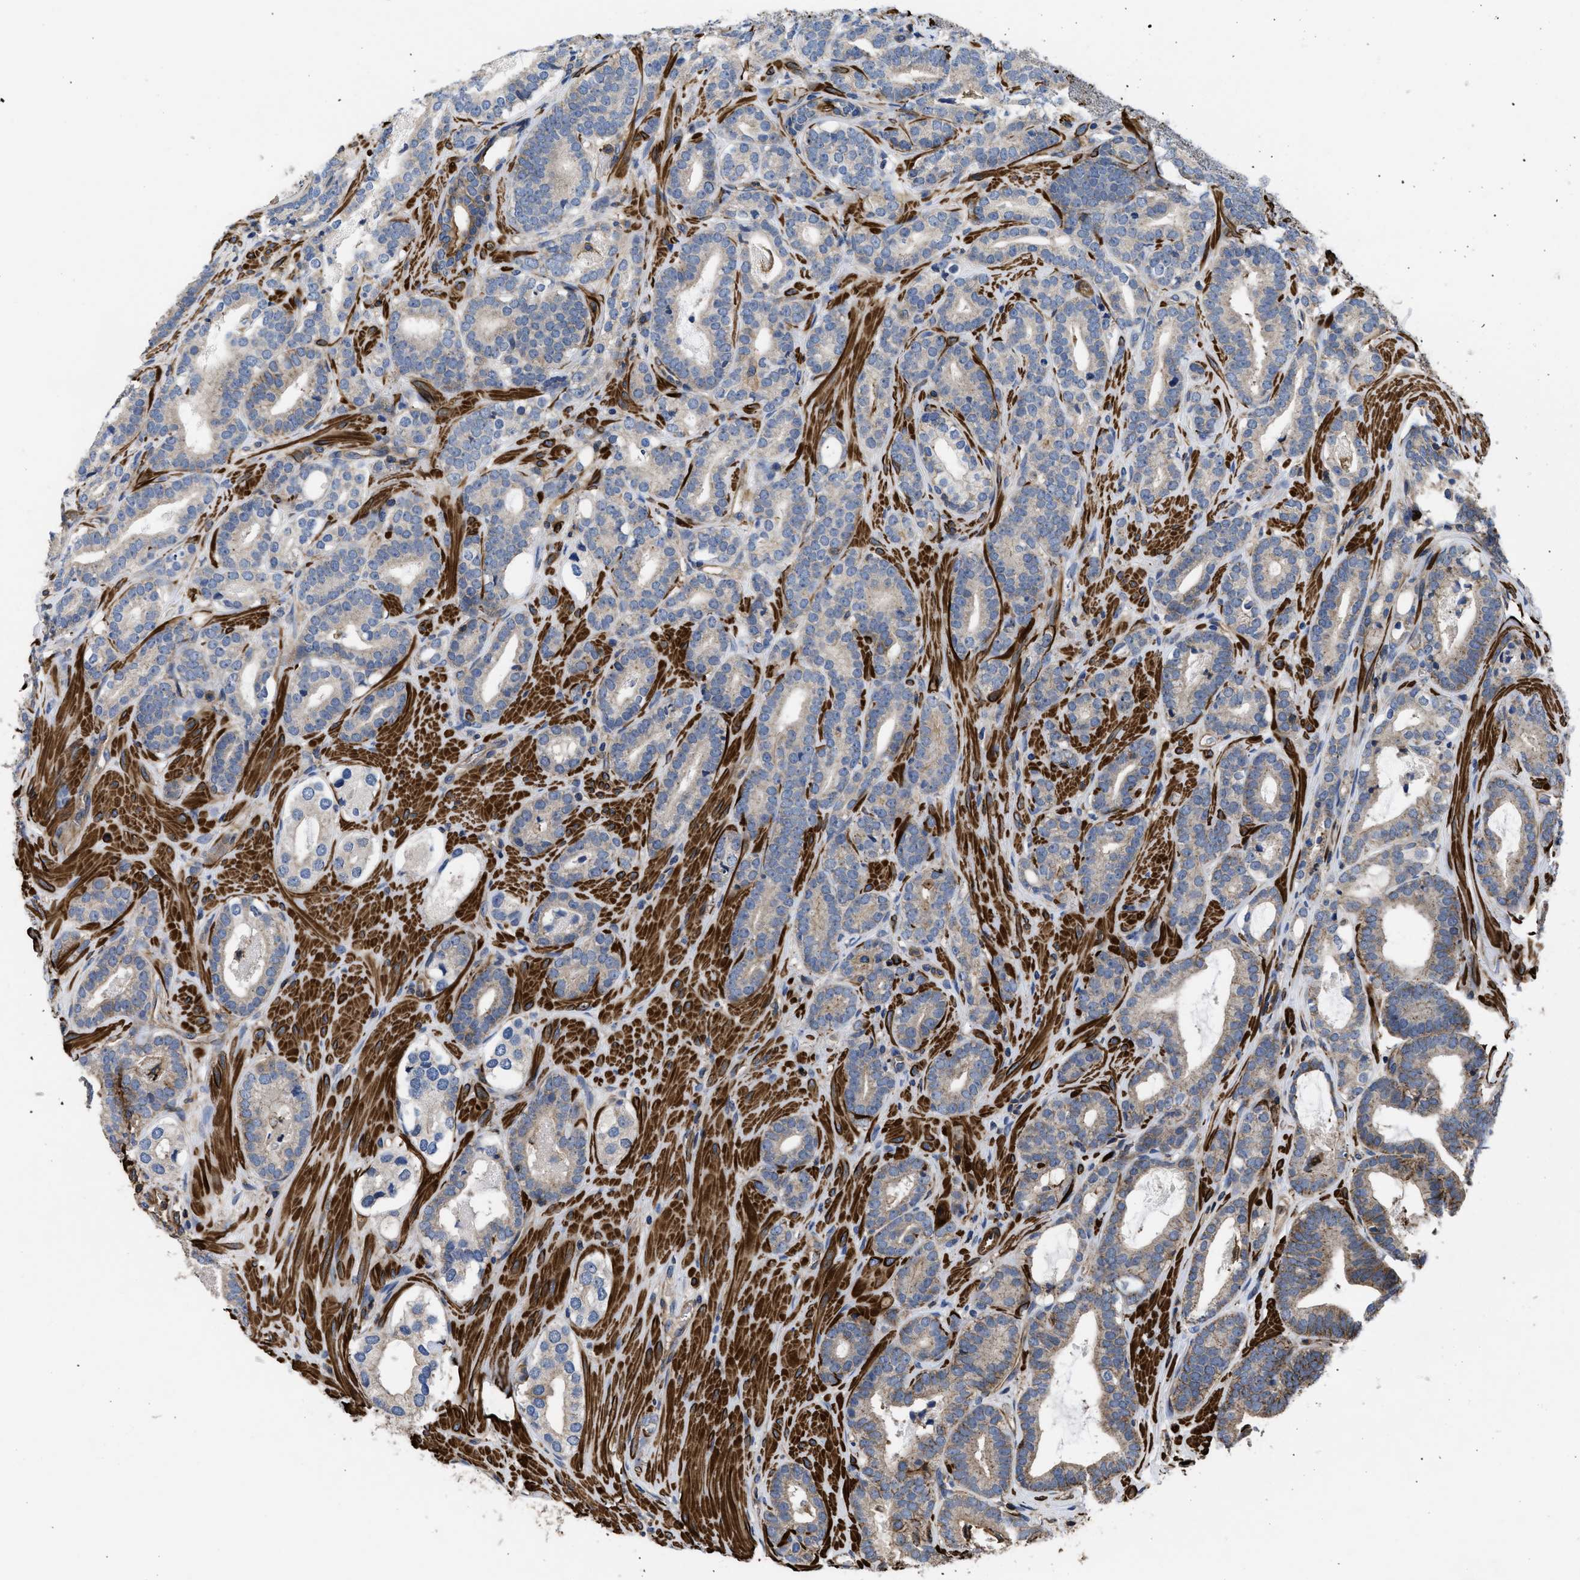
{"staining": {"intensity": "weak", "quantity": "25%-75%", "location": "cytoplasmic/membranous"}, "tissue": "prostate cancer", "cell_type": "Tumor cells", "image_type": "cancer", "snomed": [{"axis": "morphology", "description": "Adenocarcinoma, High grade"}, {"axis": "topography", "description": "Prostate"}], "caption": "Immunohistochemistry image of neoplastic tissue: prostate cancer (high-grade adenocarcinoma) stained using IHC demonstrates low levels of weak protein expression localized specifically in the cytoplasmic/membranous of tumor cells, appearing as a cytoplasmic/membranous brown color.", "gene": "SCUBE2", "patient": {"sex": "male", "age": 60}}